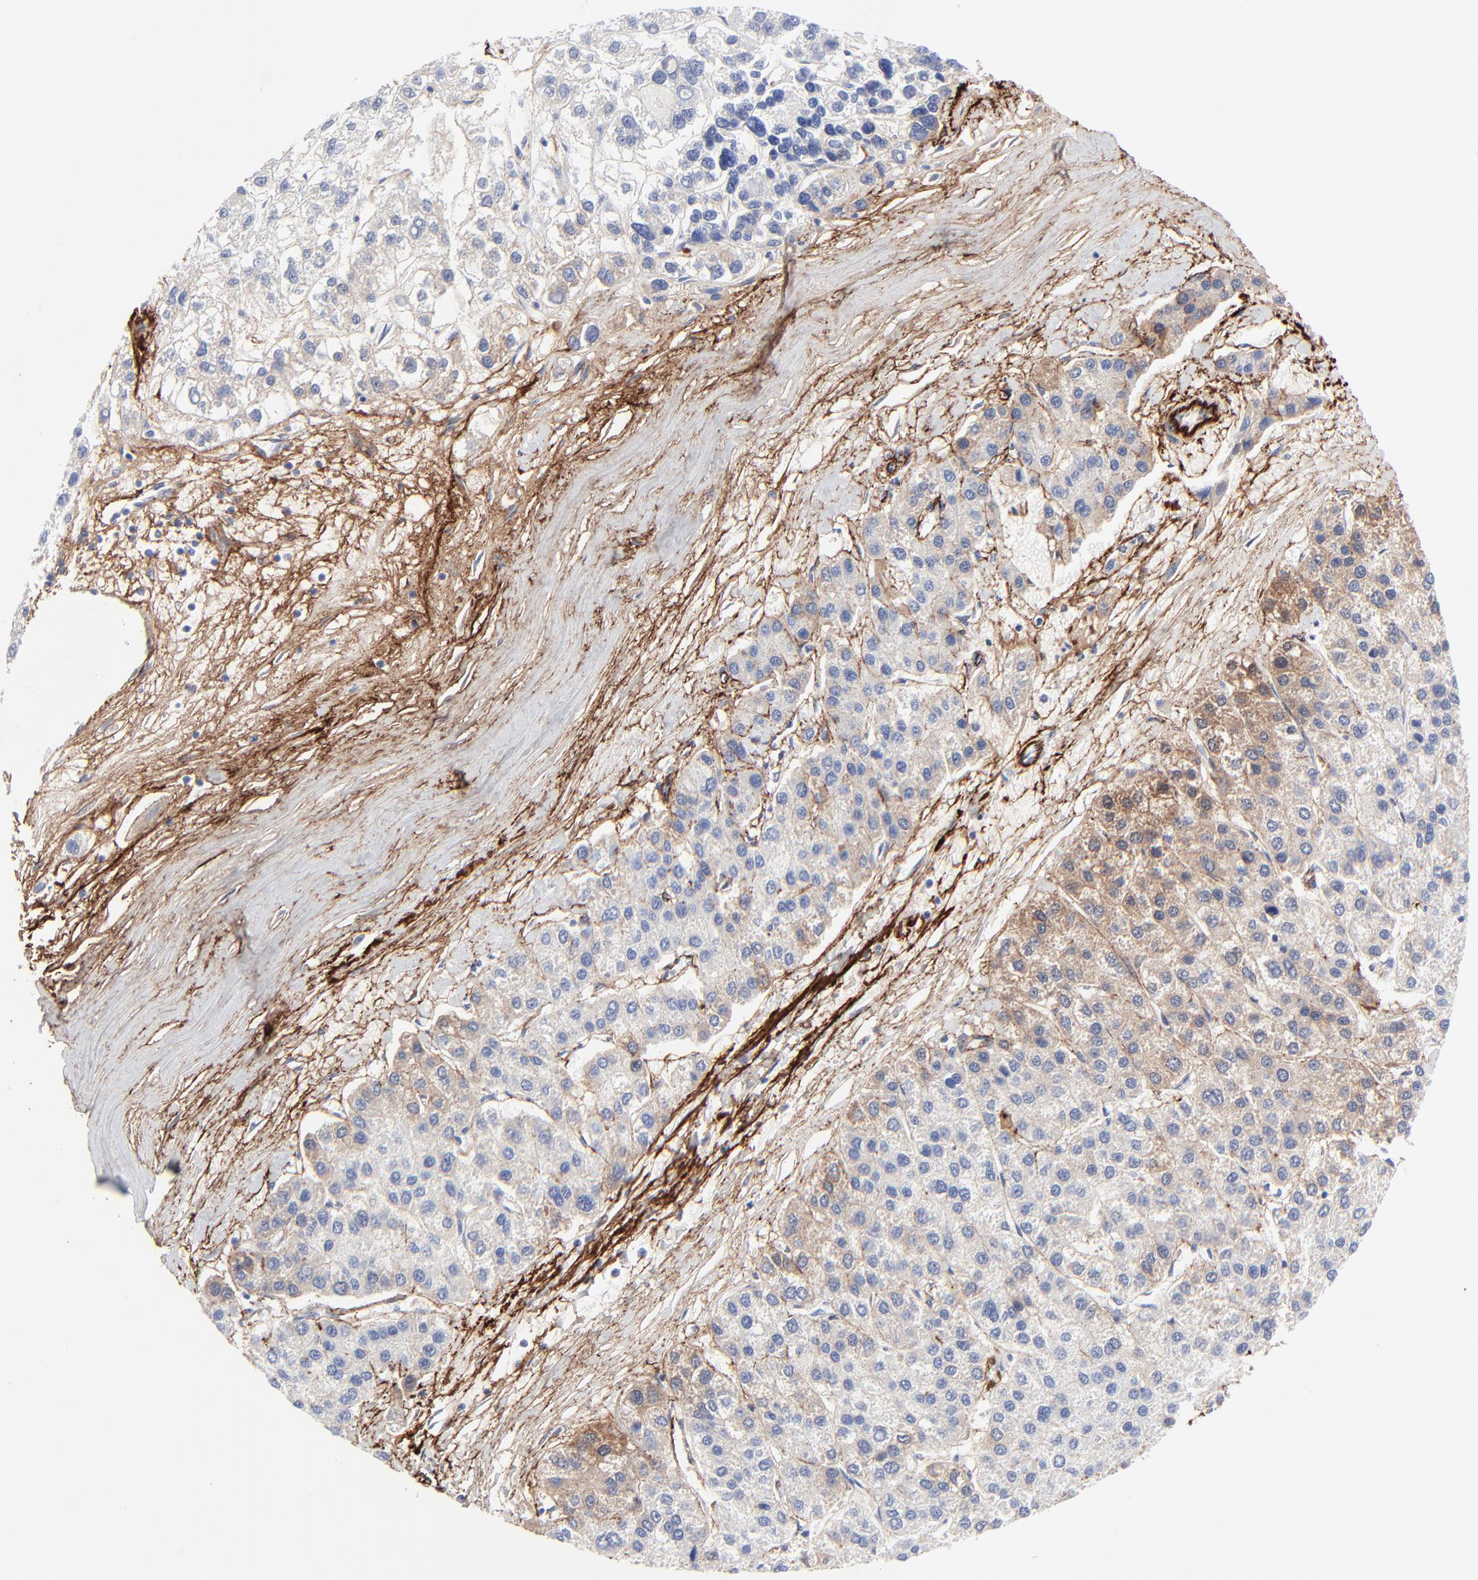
{"staining": {"intensity": "moderate", "quantity": "<25%", "location": "cytoplasmic/membranous"}, "tissue": "liver cancer", "cell_type": "Tumor cells", "image_type": "cancer", "snomed": [{"axis": "morphology", "description": "Carcinoma, Hepatocellular, NOS"}, {"axis": "topography", "description": "Liver"}], "caption": "Approximately <25% of tumor cells in human liver hepatocellular carcinoma show moderate cytoplasmic/membranous protein positivity as visualized by brown immunohistochemical staining.", "gene": "FBLN2", "patient": {"sex": "female", "age": 85}}